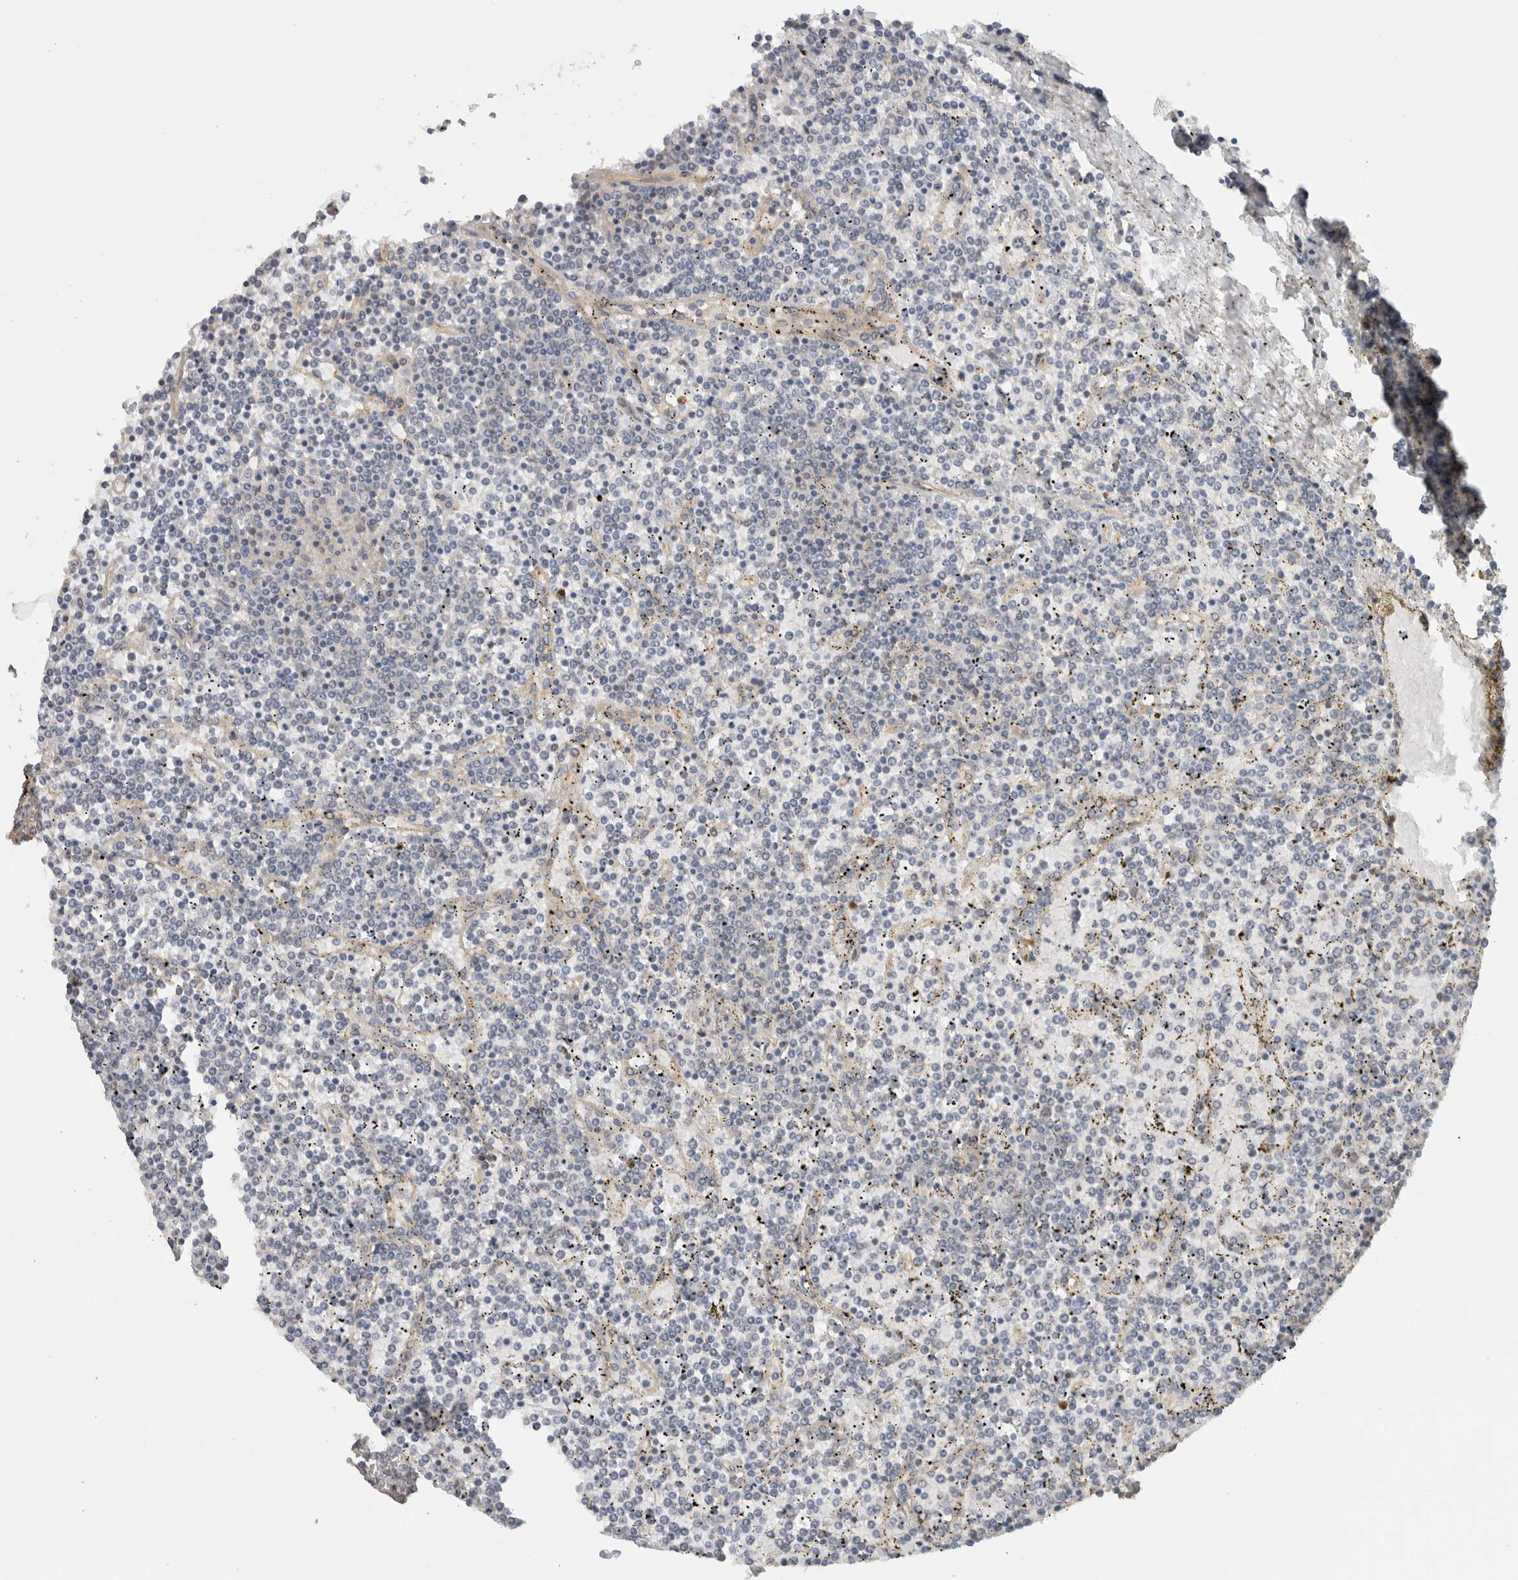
{"staining": {"intensity": "negative", "quantity": "none", "location": "none"}, "tissue": "lymphoma", "cell_type": "Tumor cells", "image_type": "cancer", "snomed": [{"axis": "morphology", "description": "Malignant lymphoma, non-Hodgkin's type, Low grade"}, {"axis": "topography", "description": "Spleen"}], "caption": "This is an immunohistochemistry image of low-grade malignant lymphoma, non-Hodgkin's type. There is no positivity in tumor cells.", "gene": "PUM1", "patient": {"sex": "female", "age": 19}}